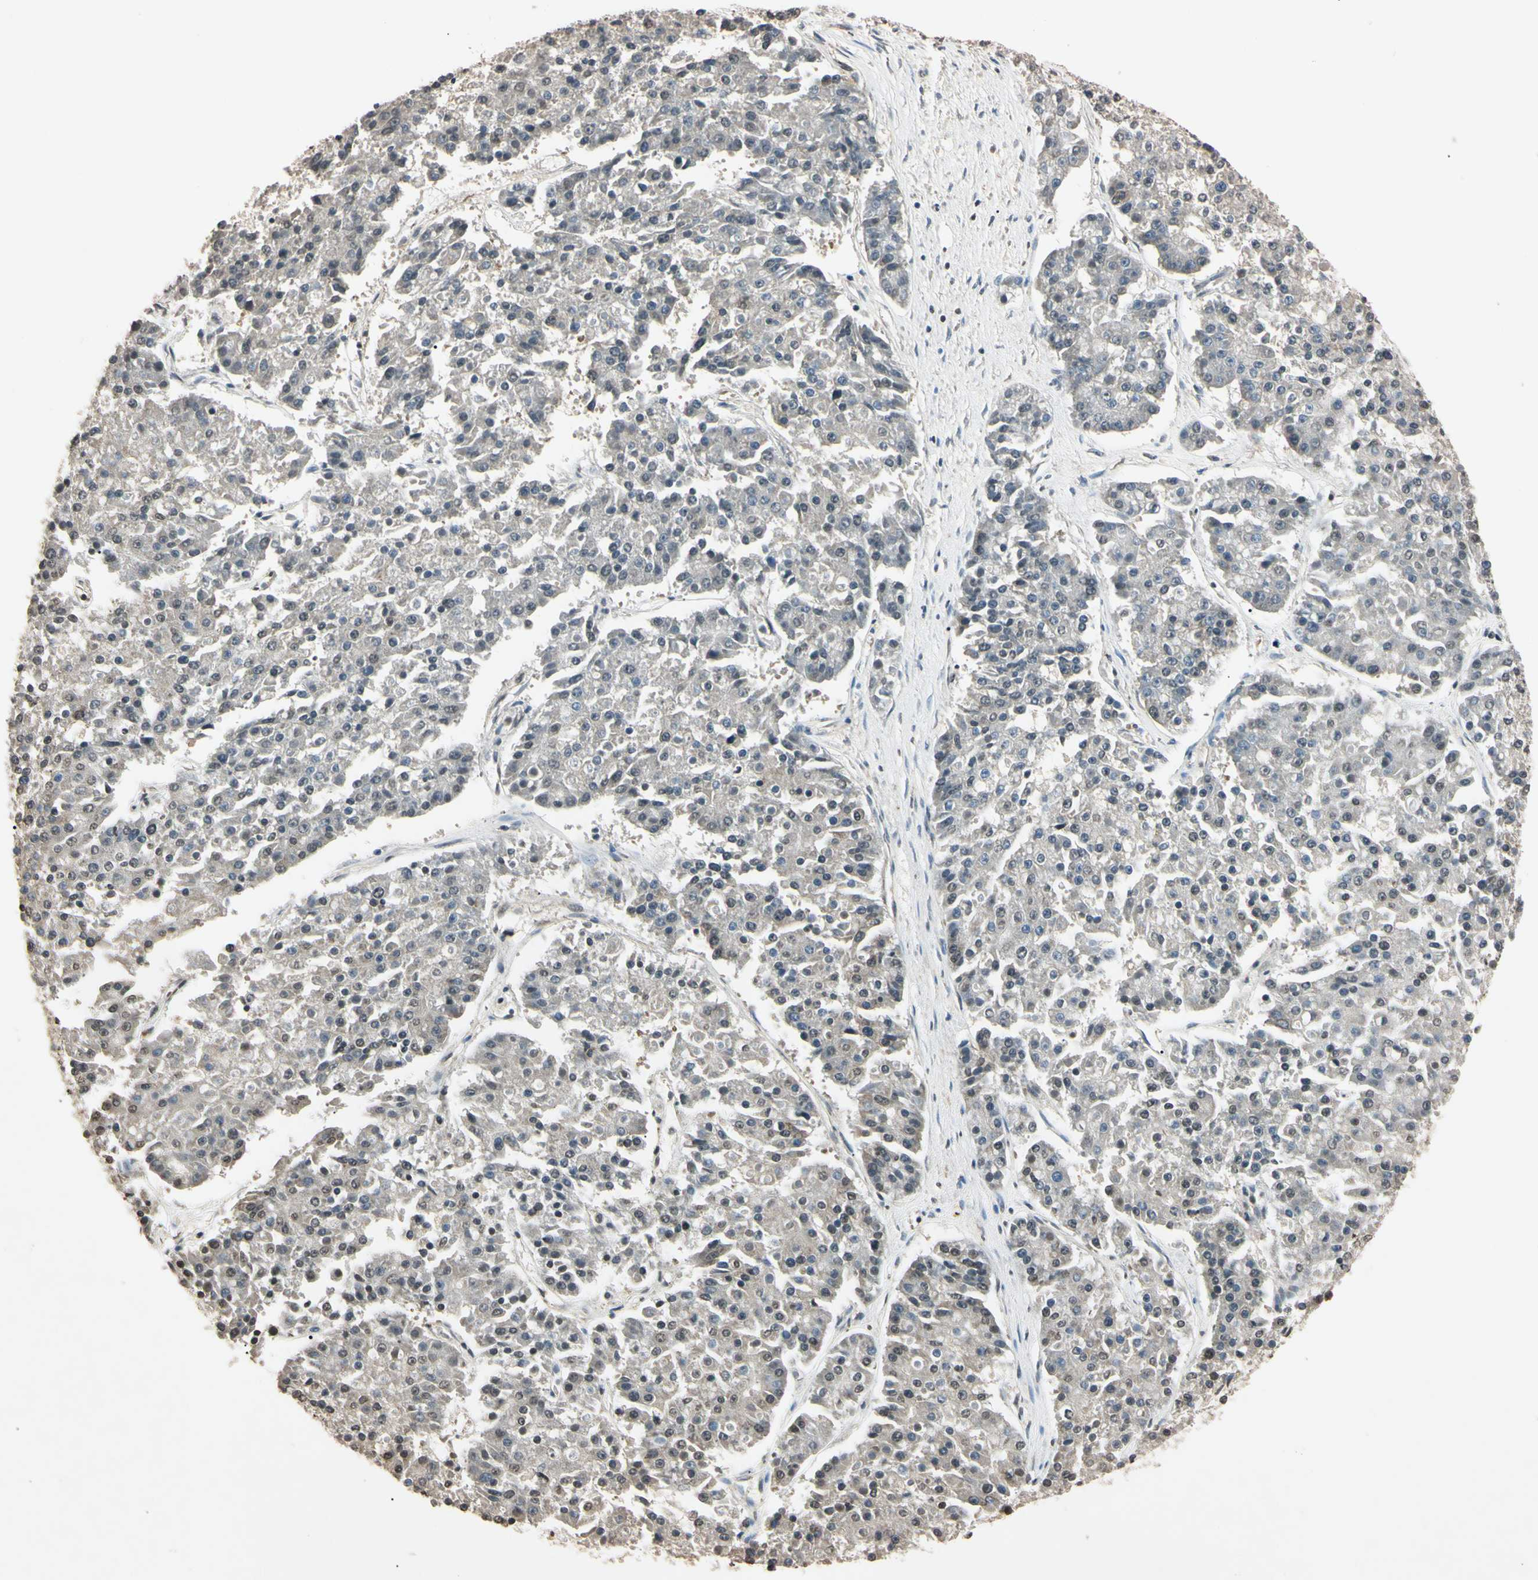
{"staining": {"intensity": "weak", "quantity": "25%-75%", "location": "cytoplasmic/membranous"}, "tissue": "pancreatic cancer", "cell_type": "Tumor cells", "image_type": "cancer", "snomed": [{"axis": "morphology", "description": "Adenocarcinoma, NOS"}, {"axis": "topography", "description": "Pancreas"}], "caption": "DAB (3,3'-diaminobenzidine) immunohistochemical staining of human pancreatic adenocarcinoma demonstrates weak cytoplasmic/membranous protein staining in approximately 25%-75% of tumor cells. (Stains: DAB (3,3'-diaminobenzidine) in brown, nuclei in blue, Microscopy: brightfield microscopy at high magnification).", "gene": "EPN1", "patient": {"sex": "male", "age": 50}}